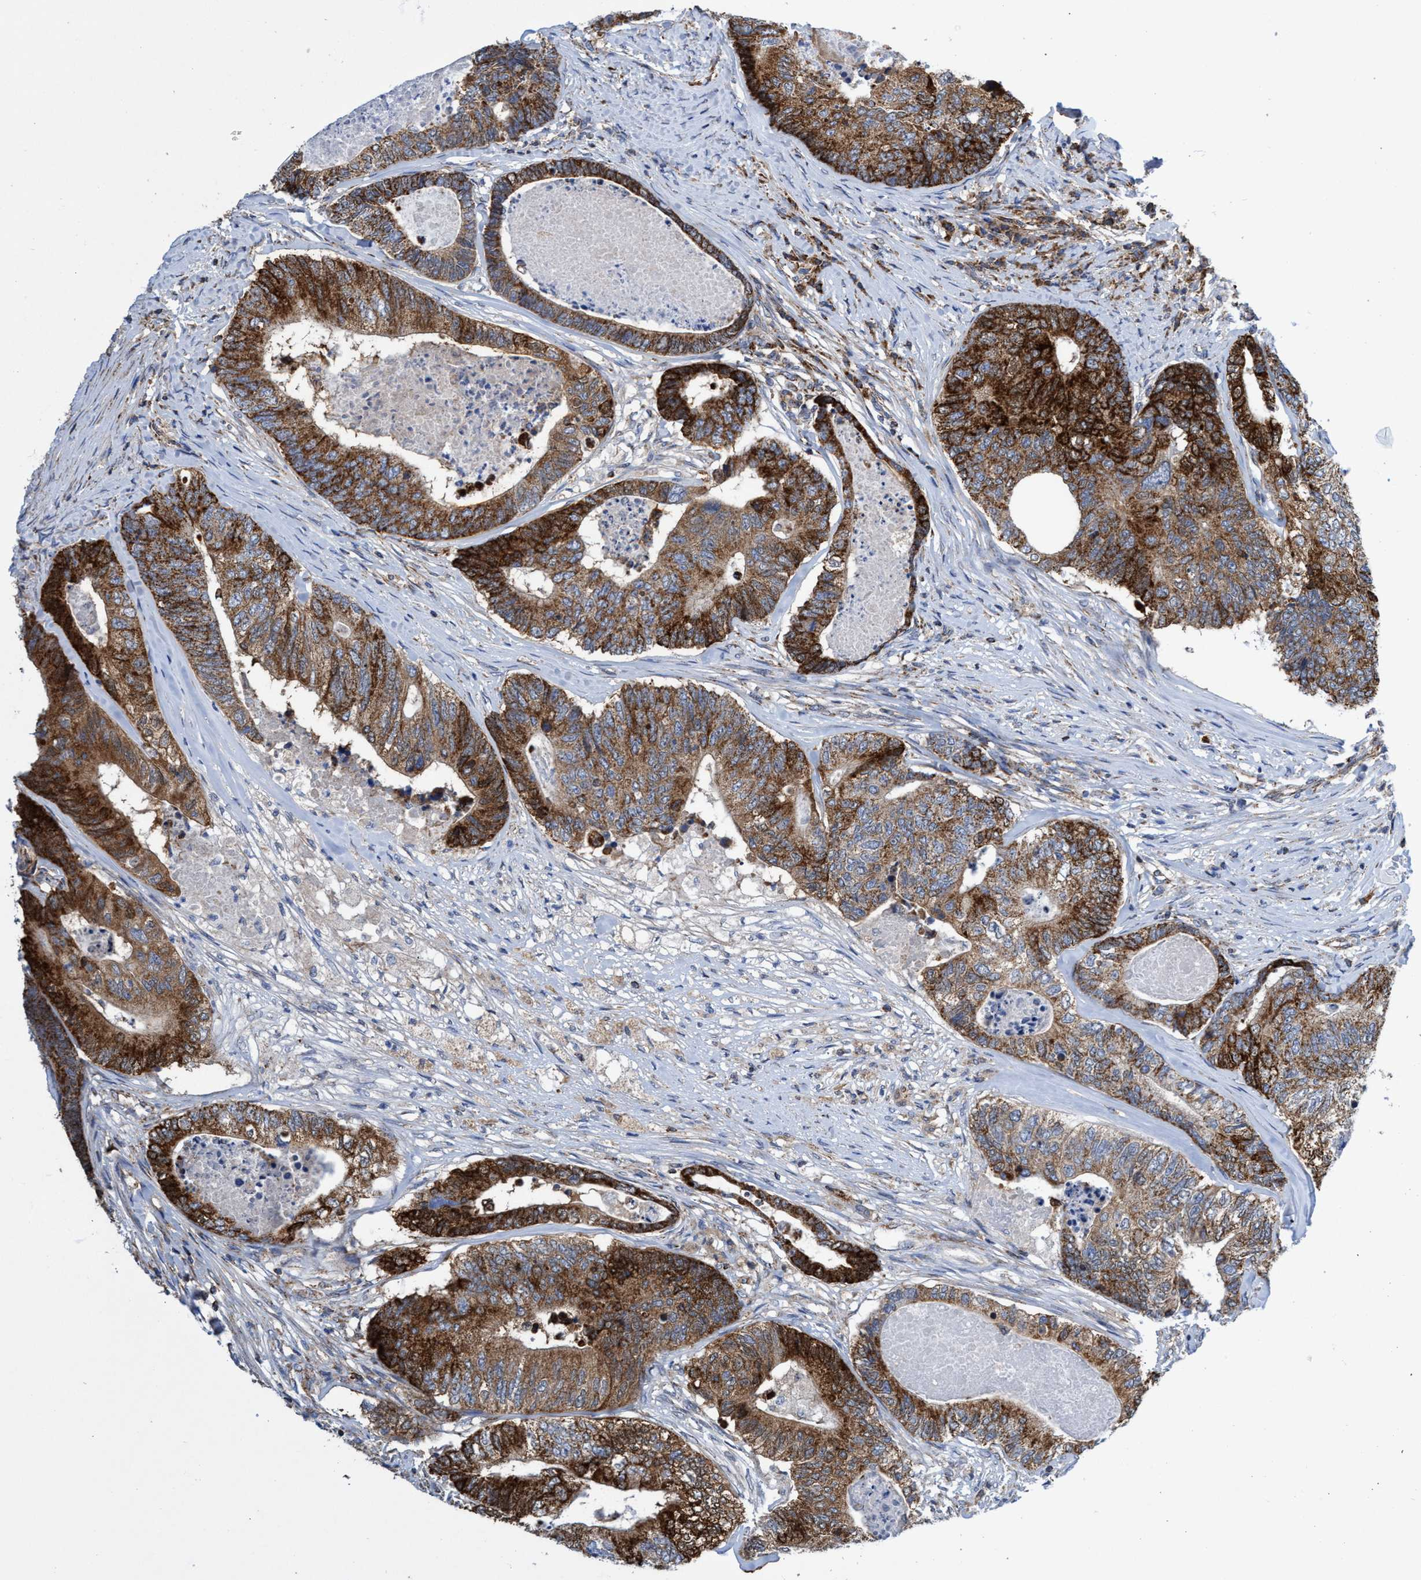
{"staining": {"intensity": "strong", "quantity": ">75%", "location": "cytoplasmic/membranous"}, "tissue": "colorectal cancer", "cell_type": "Tumor cells", "image_type": "cancer", "snomed": [{"axis": "morphology", "description": "Adenocarcinoma, NOS"}, {"axis": "topography", "description": "Colon"}], "caption": "Immunohistochemistry (IHC) staining of colorectal adenocarcinoma, which exhibits high levels of strong cytoplasmic/membranous positivity in approximately >75% of tumor cells indicating strong cytoplasmic/membranous protein staining. The staining was performed using DAB (brown) for protein detection and nuclei were counterstained in hematoxylin (blue).", "gene": "CRYZ", "patient": {"sex": "female", "age": 67}}